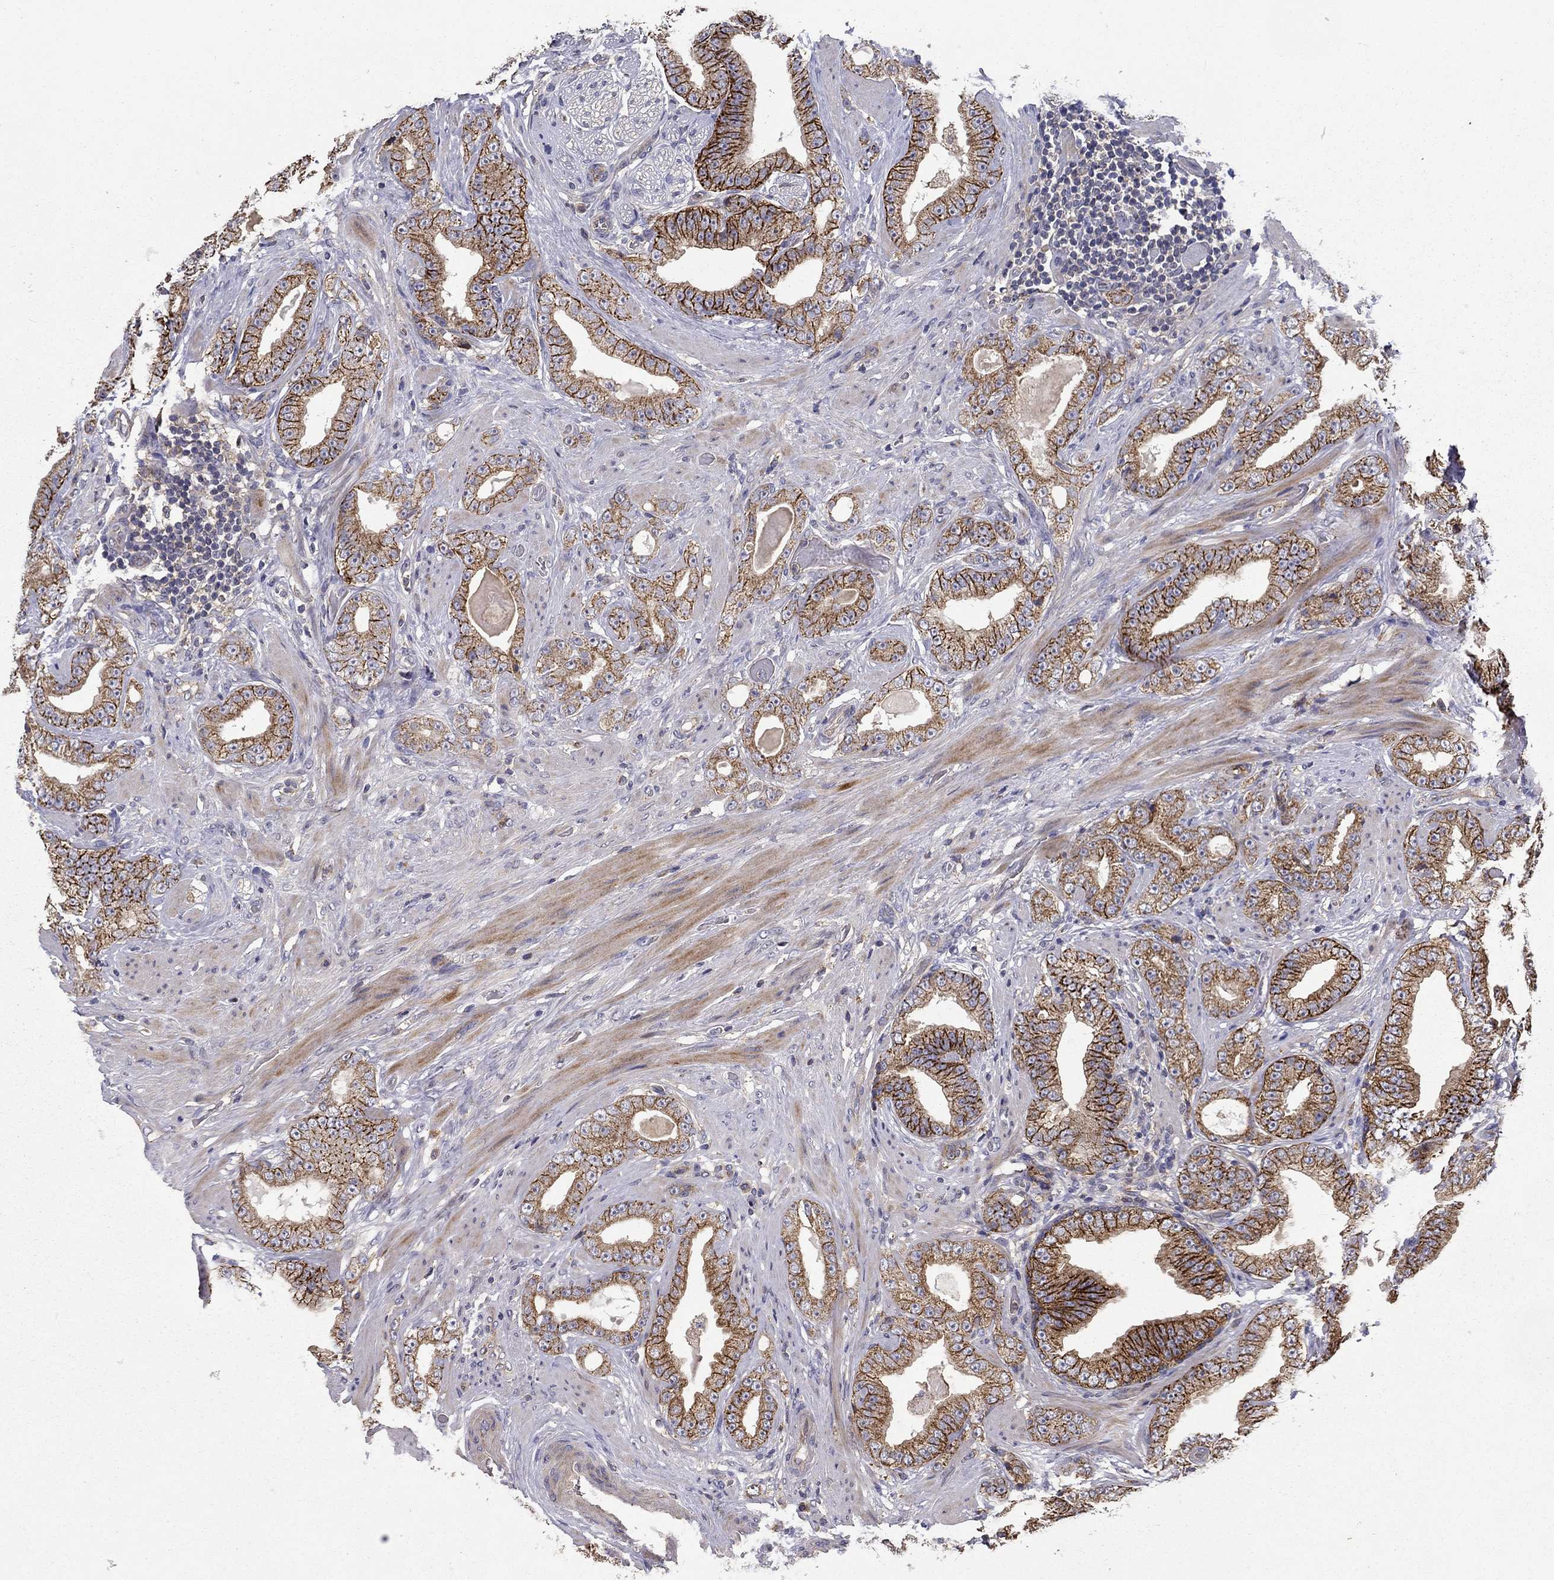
{"staining": {"intensity": "strong", "quantity": "25%-75%", "location": "cytoplasmic/membranous"}, "tissue": "prostate cancer", "cell_type": "Tumor cells", "image_type": "cancer", "snomed": [{"axis": "morphology", "description": "Adenocarcinoma, Low grade"}, {"axis": "topography", "description": "Prostate"}], "caption": "Protein staining by immunohistochemistry (IHC) demonstrates strong cytoplasmic/membranous positivity in approximately 25%-75% of tumor cells in prostate cancer (low-grade adenocarcinoma).", "gene": "ALDH4A1", "patient": {"sex": "male", "age": 60}}